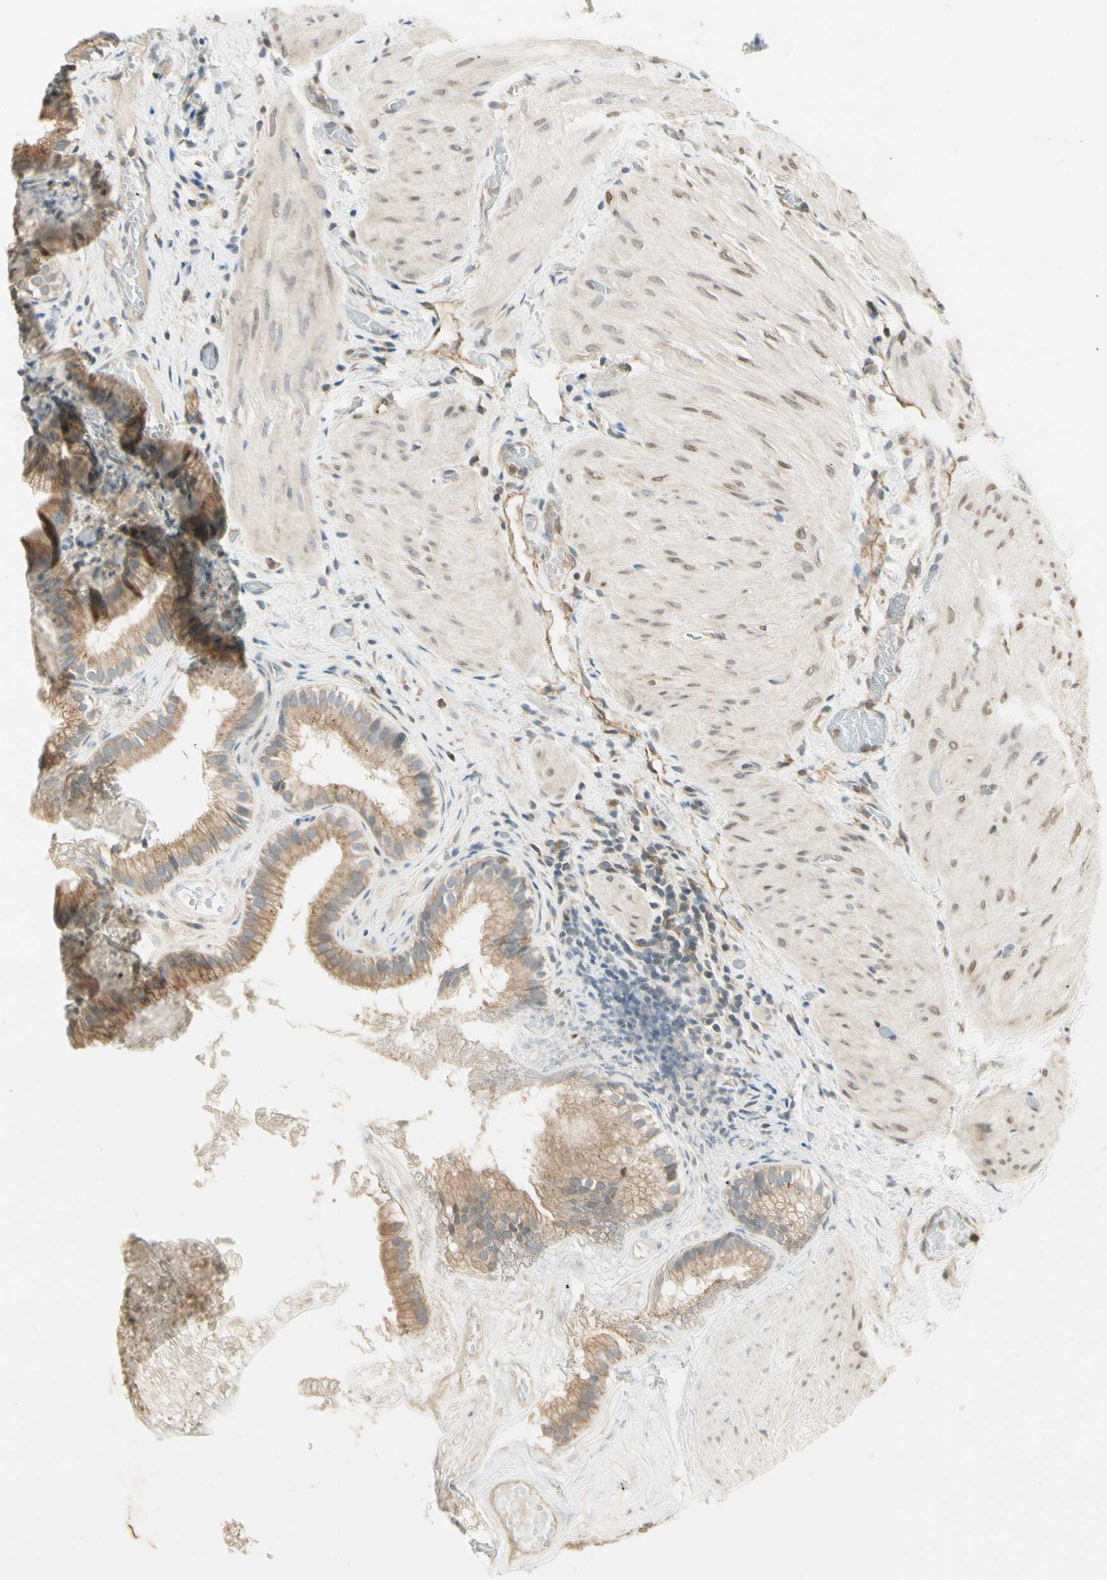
{"staining": {"intensity": "moderate", "quantity": ">75%", "location": "cytoplasmic/membranous"}, "tissue": "gallbladder", "cell_type": "Glandular cells", "image_type": "normal", "snomed": [{"axis": "morphology", "description": "Normal tissue, NOS"}, {"axis": "topography", "description": "Gallbladder"}], "caption": "Protein expression analysis of unremarkable gallbladder demonstrates moderate cytoplasmic/membranous positivity in about >75% of glandular cells.", "gene": "FNDC3B", "patient": {"sex": "female", "age": 26}}